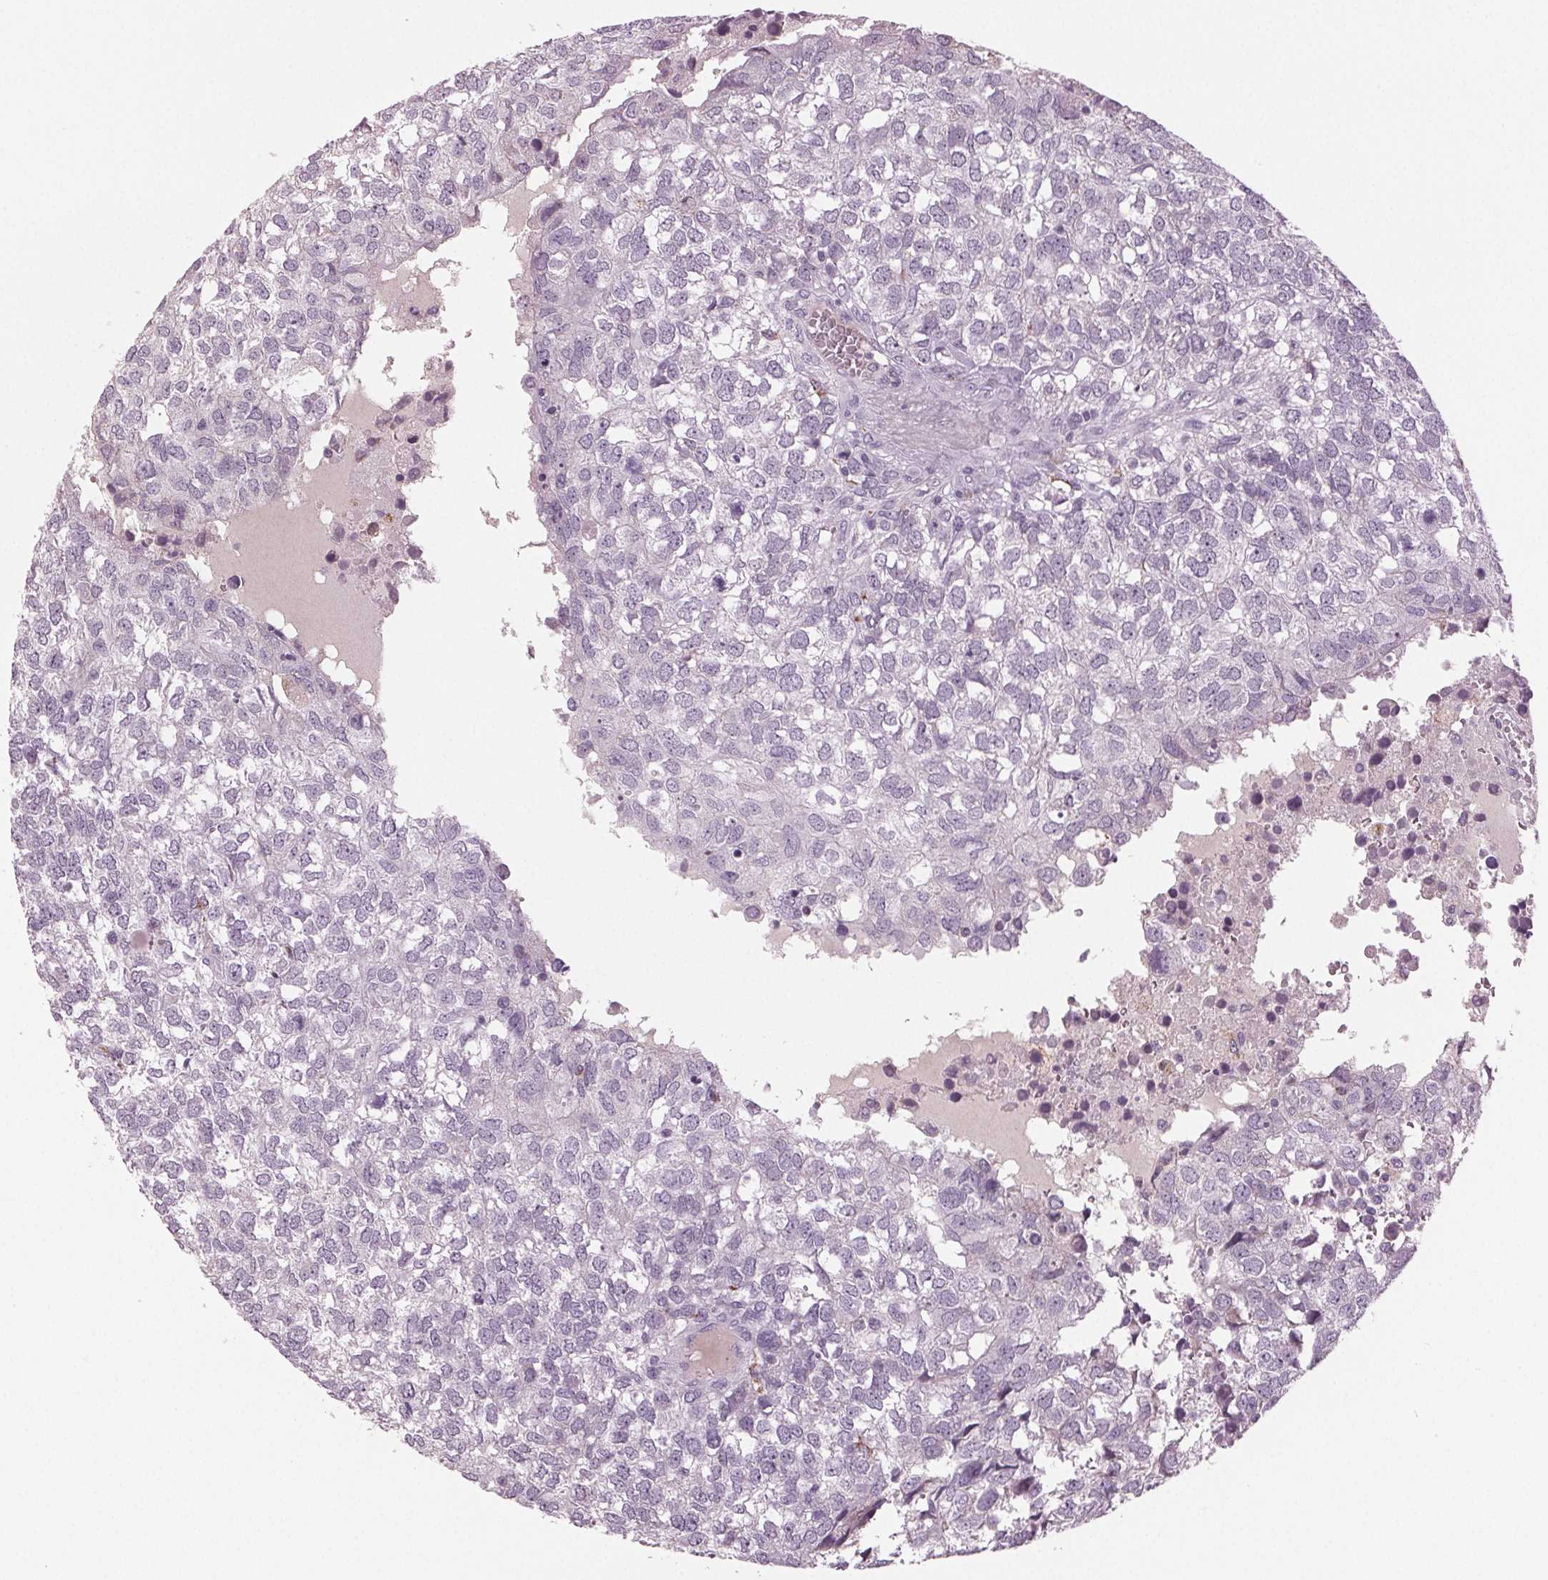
{"staining": {"intensity": "negative", "quantity": "none", "location": "none"}, "tissue": "breast cancer", "cell_type": "Tumor cells", "image_type": "cancer", "snomed": [{"axis": "morphology", "description": "Duct carcinoma"}, {"axis": "topography", "description": "Breast"}], "caption": "DAB immunohistochemical staining of breast cancer shows no significant expression in tumor cells. The staining was performed using DAB (3,3'-diaminobenzidine) to visualize the protein expression in brown, while the nuclei were stained in blue with hematoxylin (Magnification: 20x).", "gene": "DNAH12", "patient": {"sex": "female", "age": 30}}